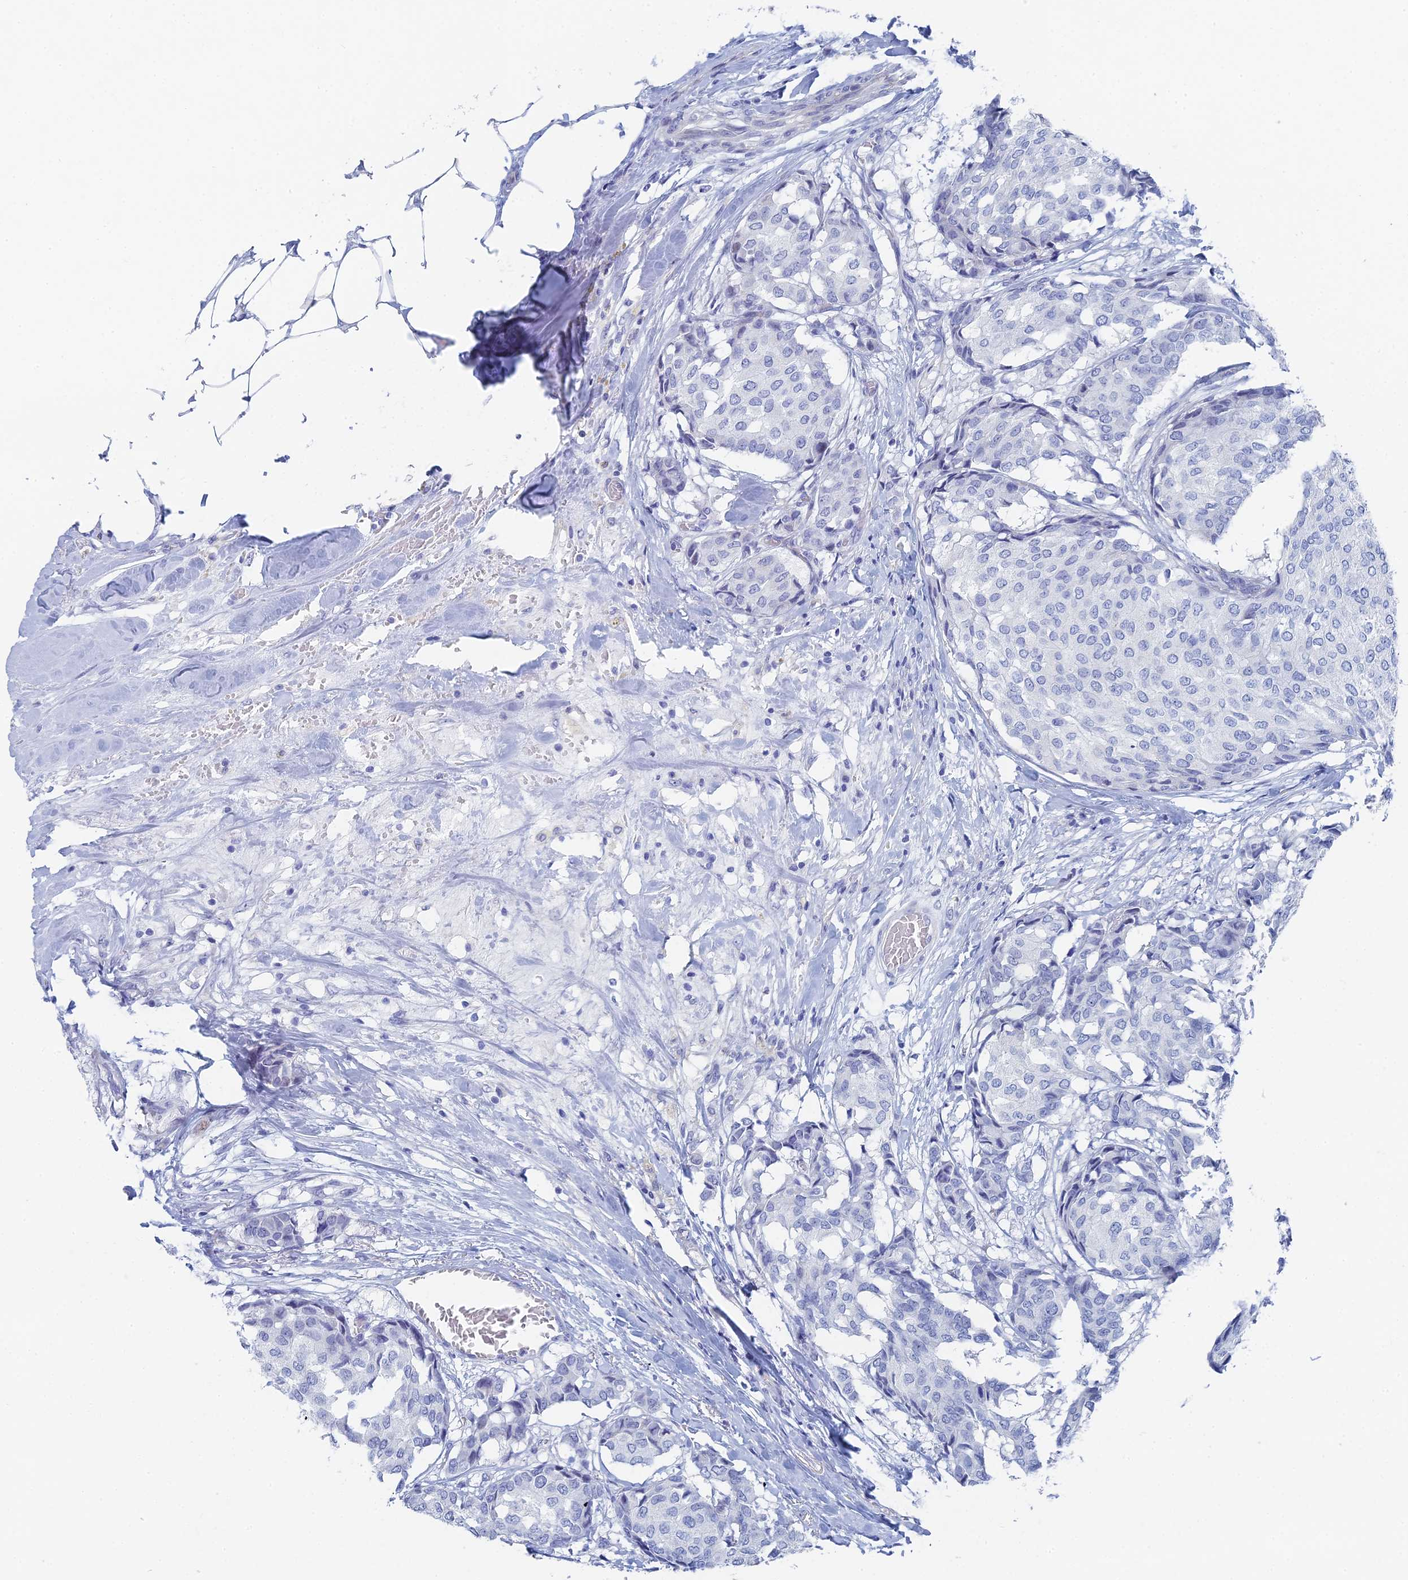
{"staining": {"intensity": "negative", "quantity": "none", "location": "none"}, "tissue": "breast cancer", "cell_type": "Tumor cells", "image_type": "cancer", "snomed": [{"axis": "morphology", "description": "Duct carcinoma"}, {"axis": "topography", "description": "Breast"}], "caption": "The micrograph exhibits no staining of tumor cells in breast infiltrating ductal carcinoma.", "gene": "DRGX", "patient": {"sex": "female", "age": 75}}